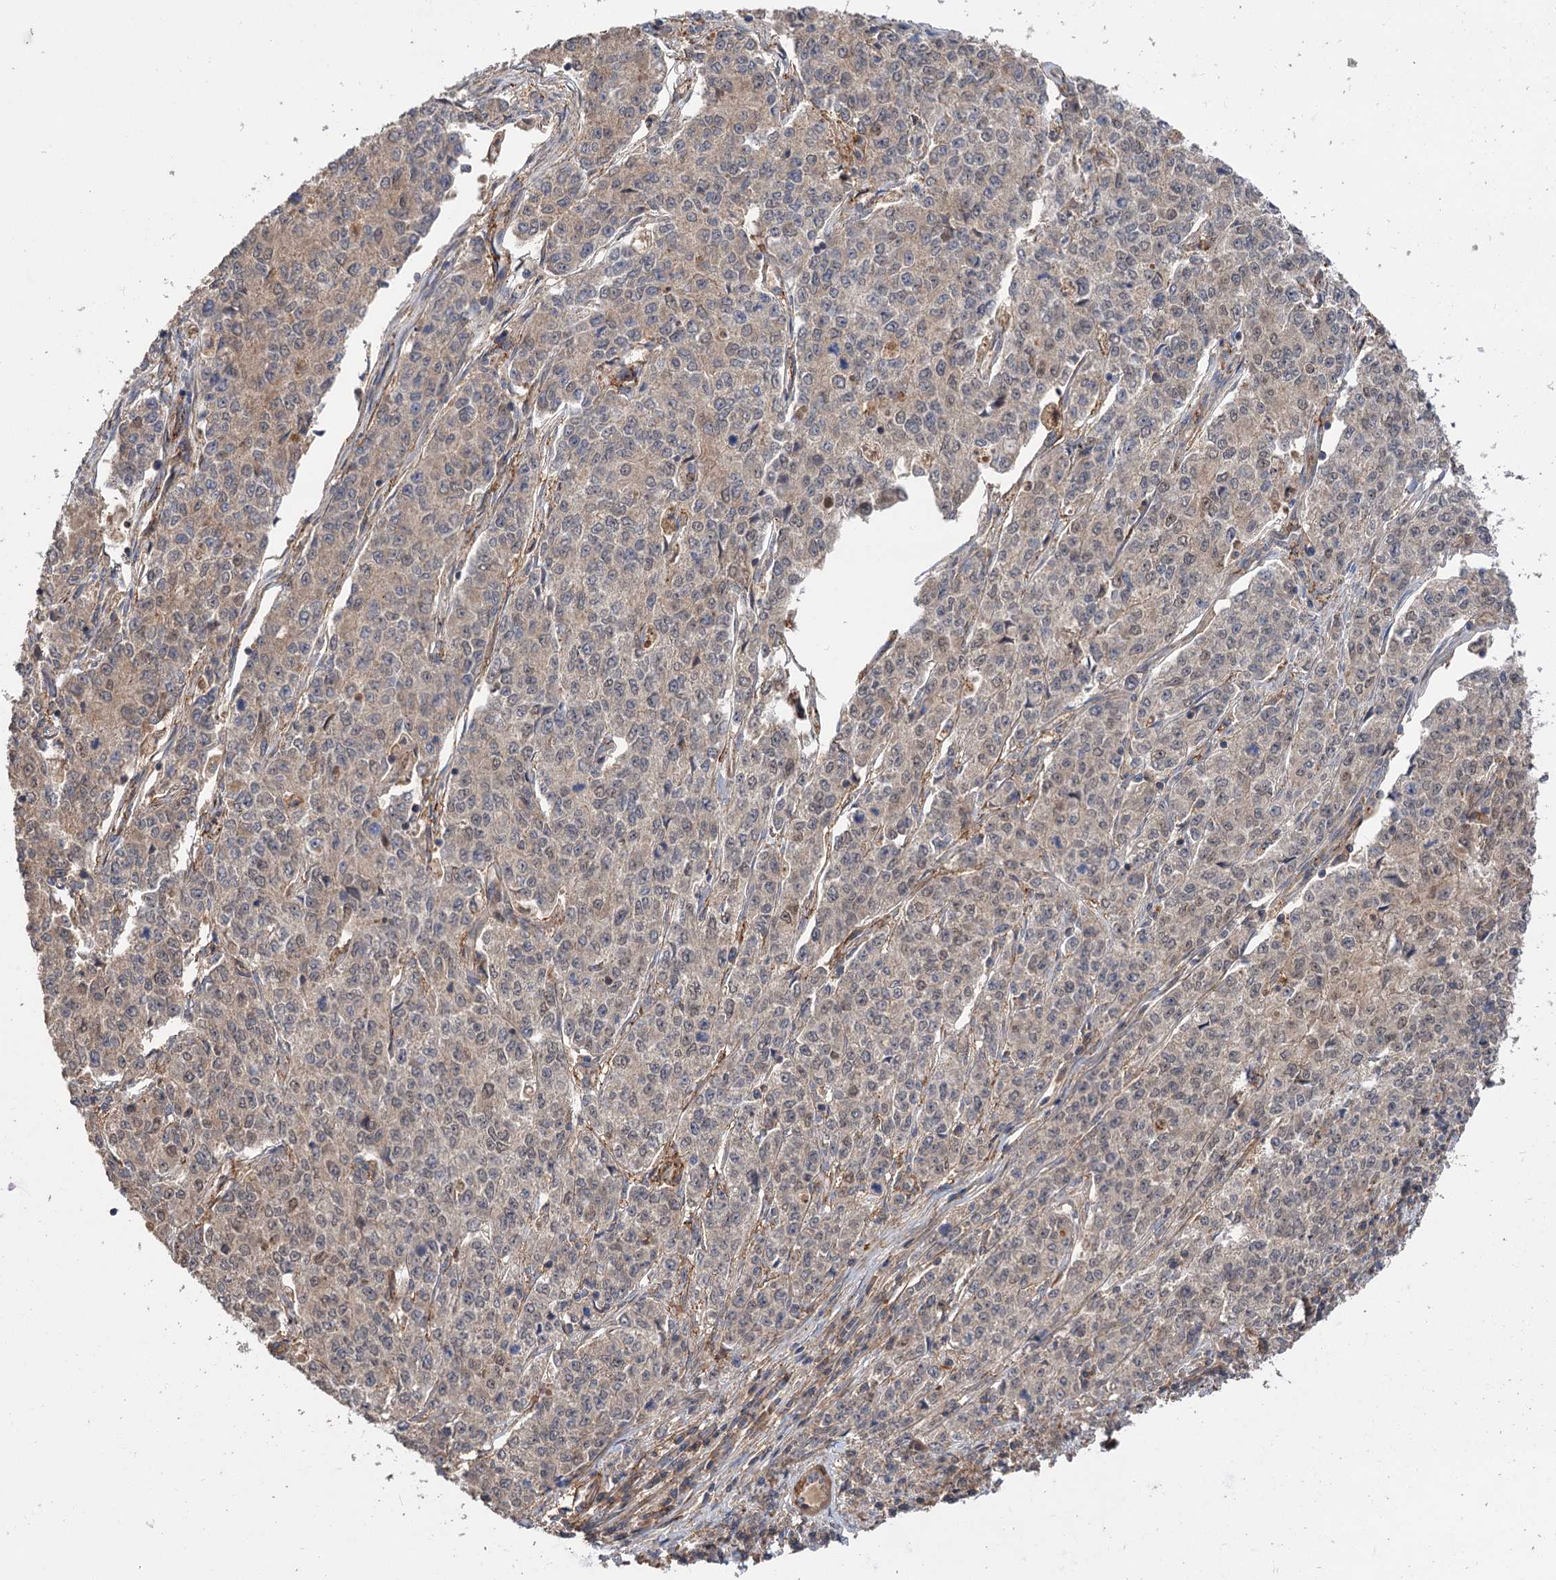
{"staining": {"intensity": "weak", "quantity": "25%-75%", "location": "cytoplasmic/membranous,nuclear"}, "tissue": "endometrial cancer", "cell_type": "Tumor cells", "image_type": "cancer", "snomed": [{"axis": "morphology", "description": "Adenocarcinoma, NOS"}, {"axis": "topography", "description": "Endometrium"}], "caption": "This is an image of IHC staining of adenocarcinoma (endometrial), which shows weak staining in the cytoplasmic/membranous and nuclear of tumor cells.", "gene": "FBXW8", "patient": {"sex": "female", "age": 50}}